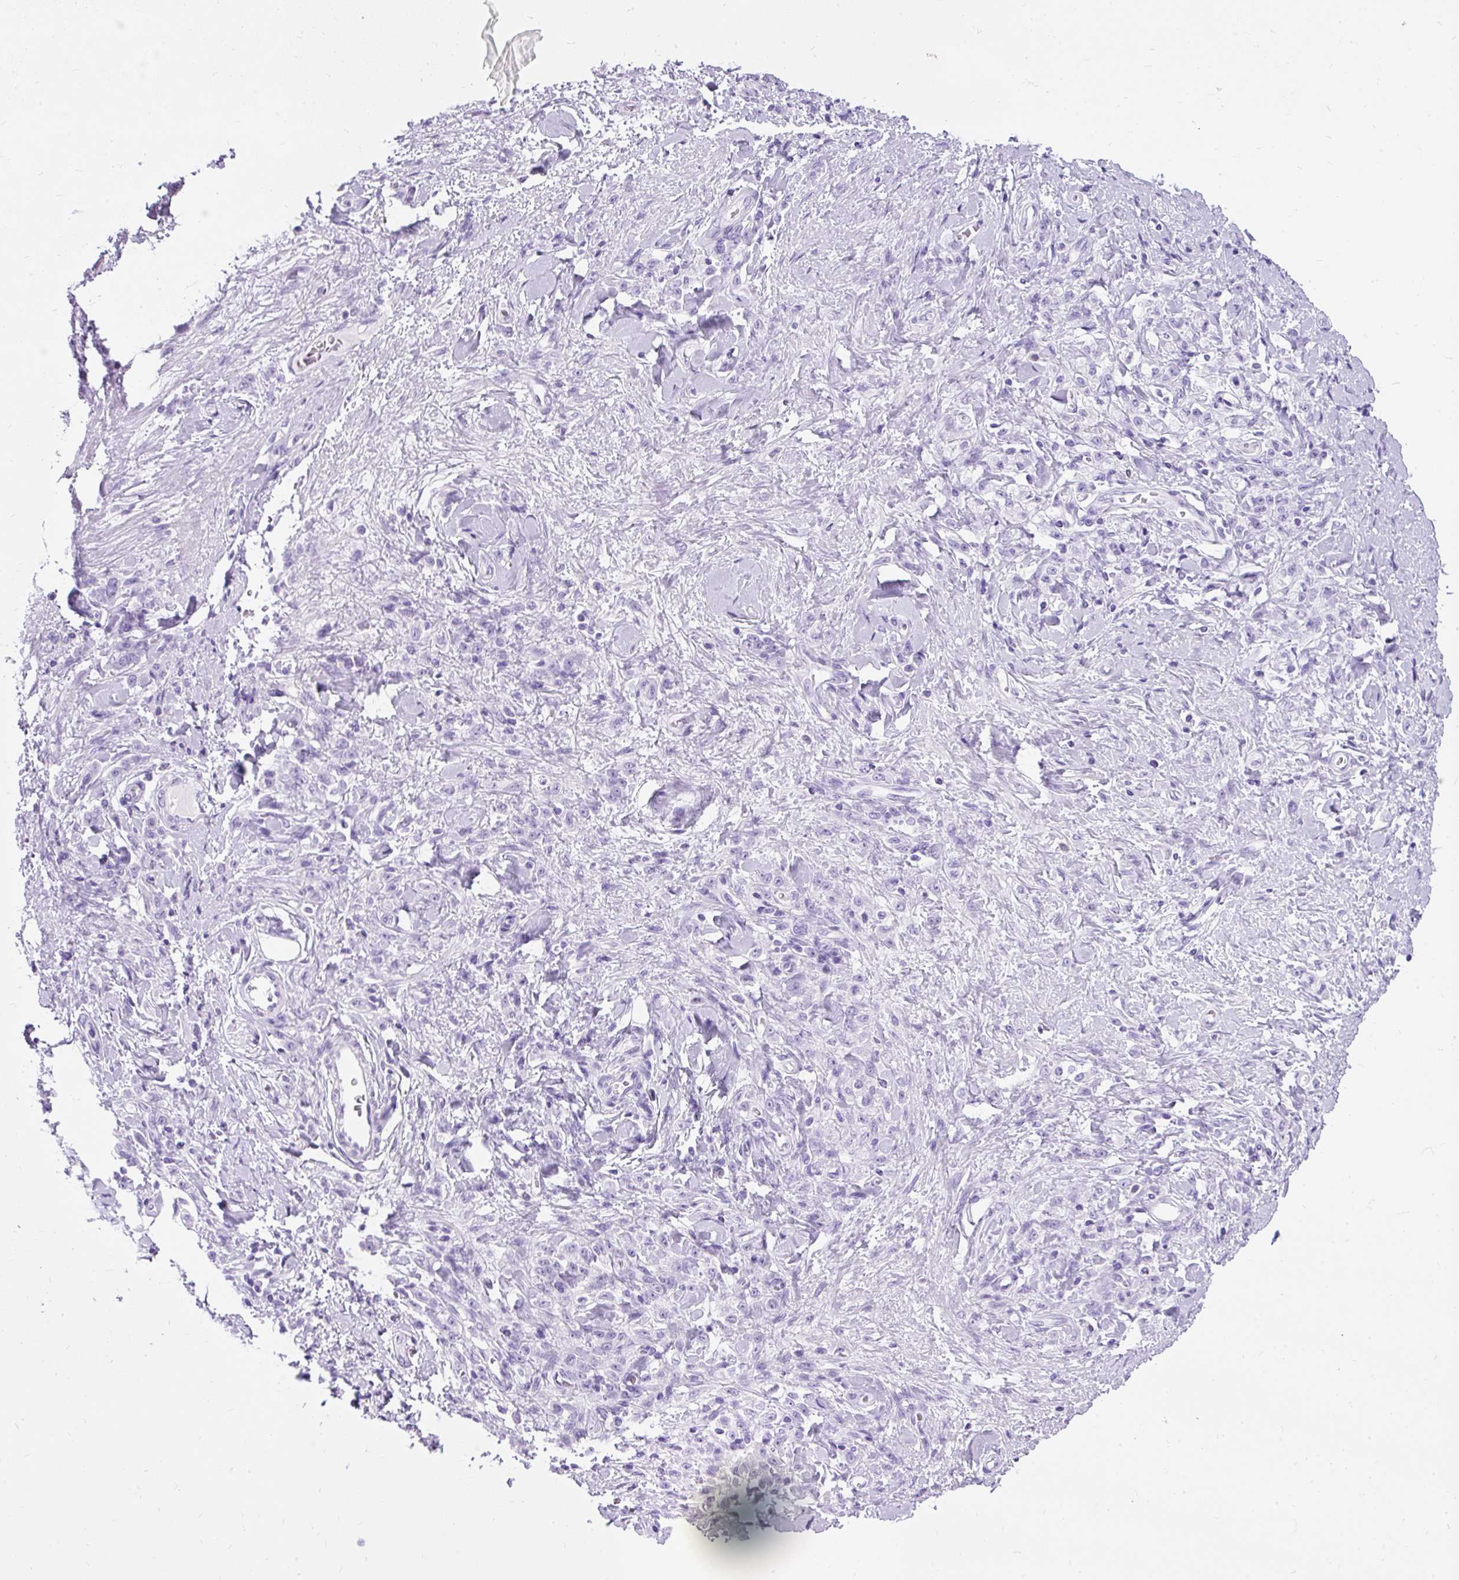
{"staining": {"intensity": "negative", "quantity": "none", "location": "none"}, "tissue": "stomach cancer", "cell_type": "Tumor cells", "image_type": "cancer", "snomed": [{"axis": "morphology", "description": "Normal tissue, NOS"}, {"axis": "morphology", "description": "Adenocarcinoma, NOS"}, {"axis": "topography", "description": "Stomach"}], "caption": "This is a histopathology image of IHC staining of stomach adenocarcinoma, which shows no positivity in tumor cells.", "gene": "PVALB", "patient": {"sex": "male", "age": 82}}